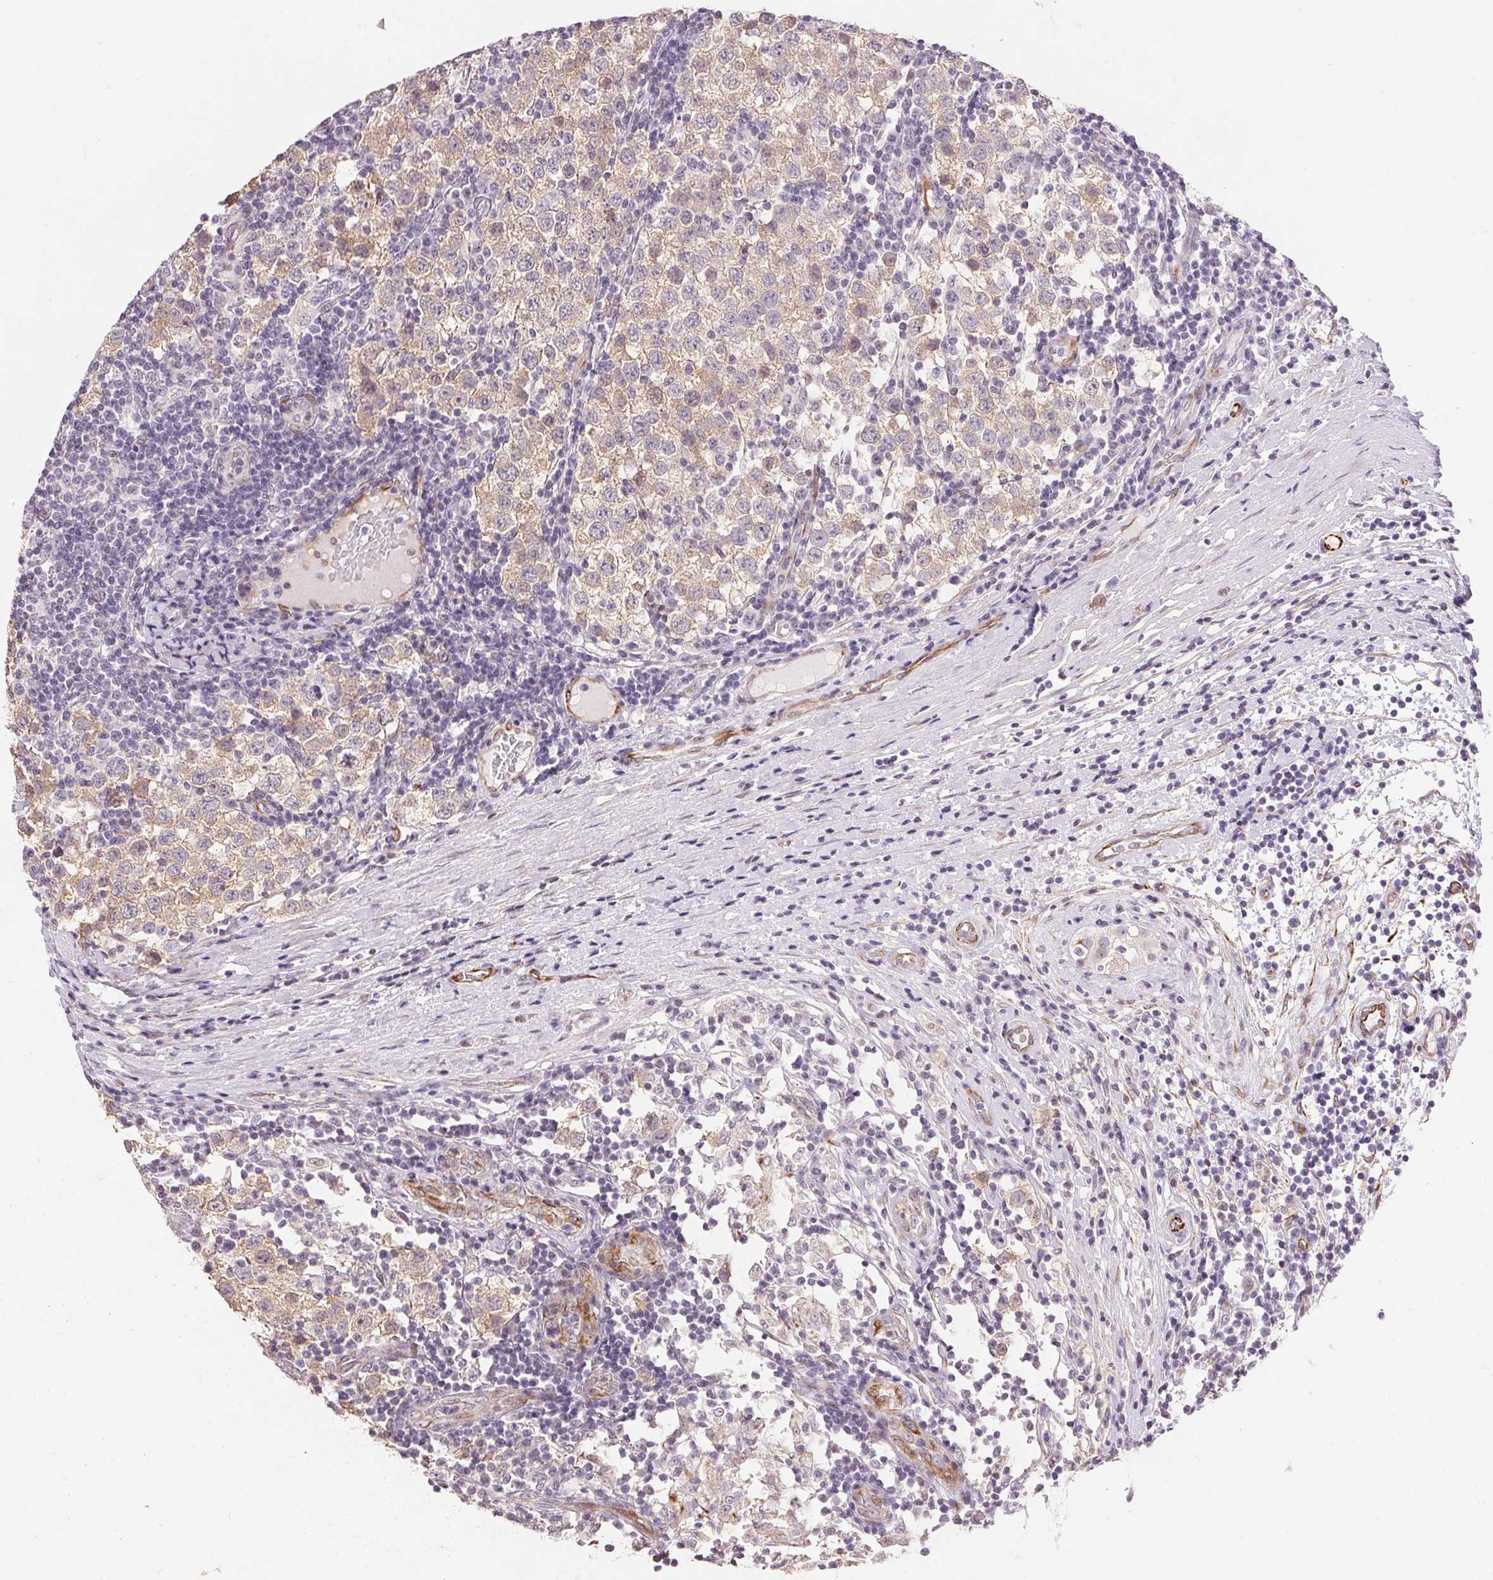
{"staining": {"intensity": "weak", "quantity": "<25%", "location": "cytoplasmic/membranous"}, "tissue": "testis cancer", "cell_type": "Tumor cells", "image_type": "cancer", "snomed": [{"axis": "morphology", "description": "Seminoma, NOS"}, {"axis": "topography", "description": "Testis"}], "caption": "This image is of testis seminoma stained with immunohistochemistry to label a protein in brown with the nuclei are counter-stained blue. There is no staining in tumor cells. The staining is performed using DAB brown chromogen with nuclei counter-stained in using hematoxylin.", "gene": "GYG2", "patient": {"sex": "male", "age": 34}}